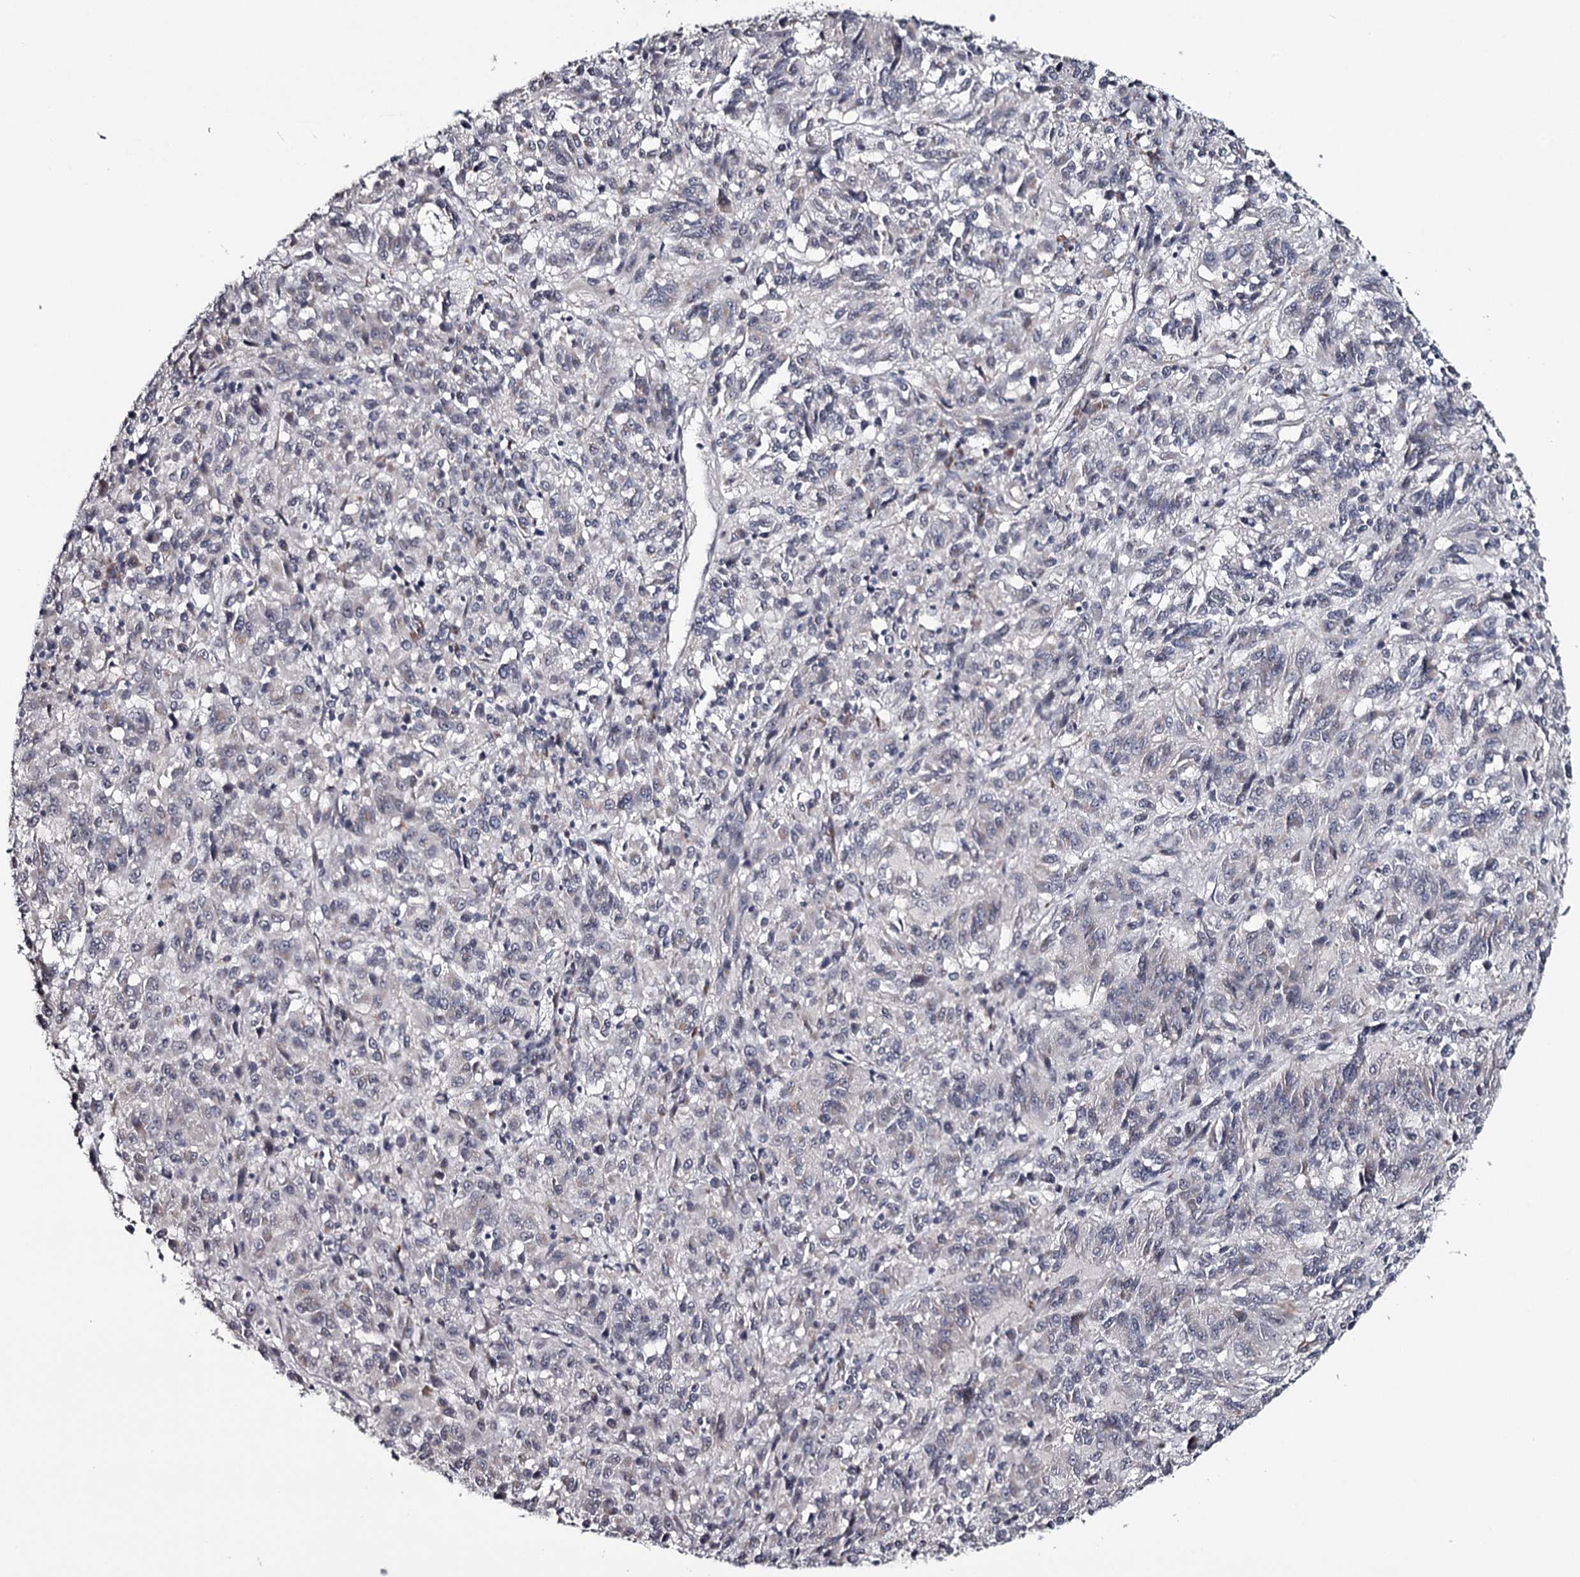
{"staining": {"intensity": "negative", "quantity": "none", "location": "none"}, "tissue": "melanoma", "cell_type": "Tumor cells", "image_type": "cancer", "snomed": [{"axis": "morphology", "description": "Malignant melanoma, Metastatic site"}, {"axis": "topography", "description": "Lung"}], "caption": "High power microscopy histopathology image of an immunohistochemistry micrograph of malignant melanoma (metastatic site), revealing no significant staining in tumor cells.", "gene": "GTSF1", "patient": {"sex": "male", "age": 64}}